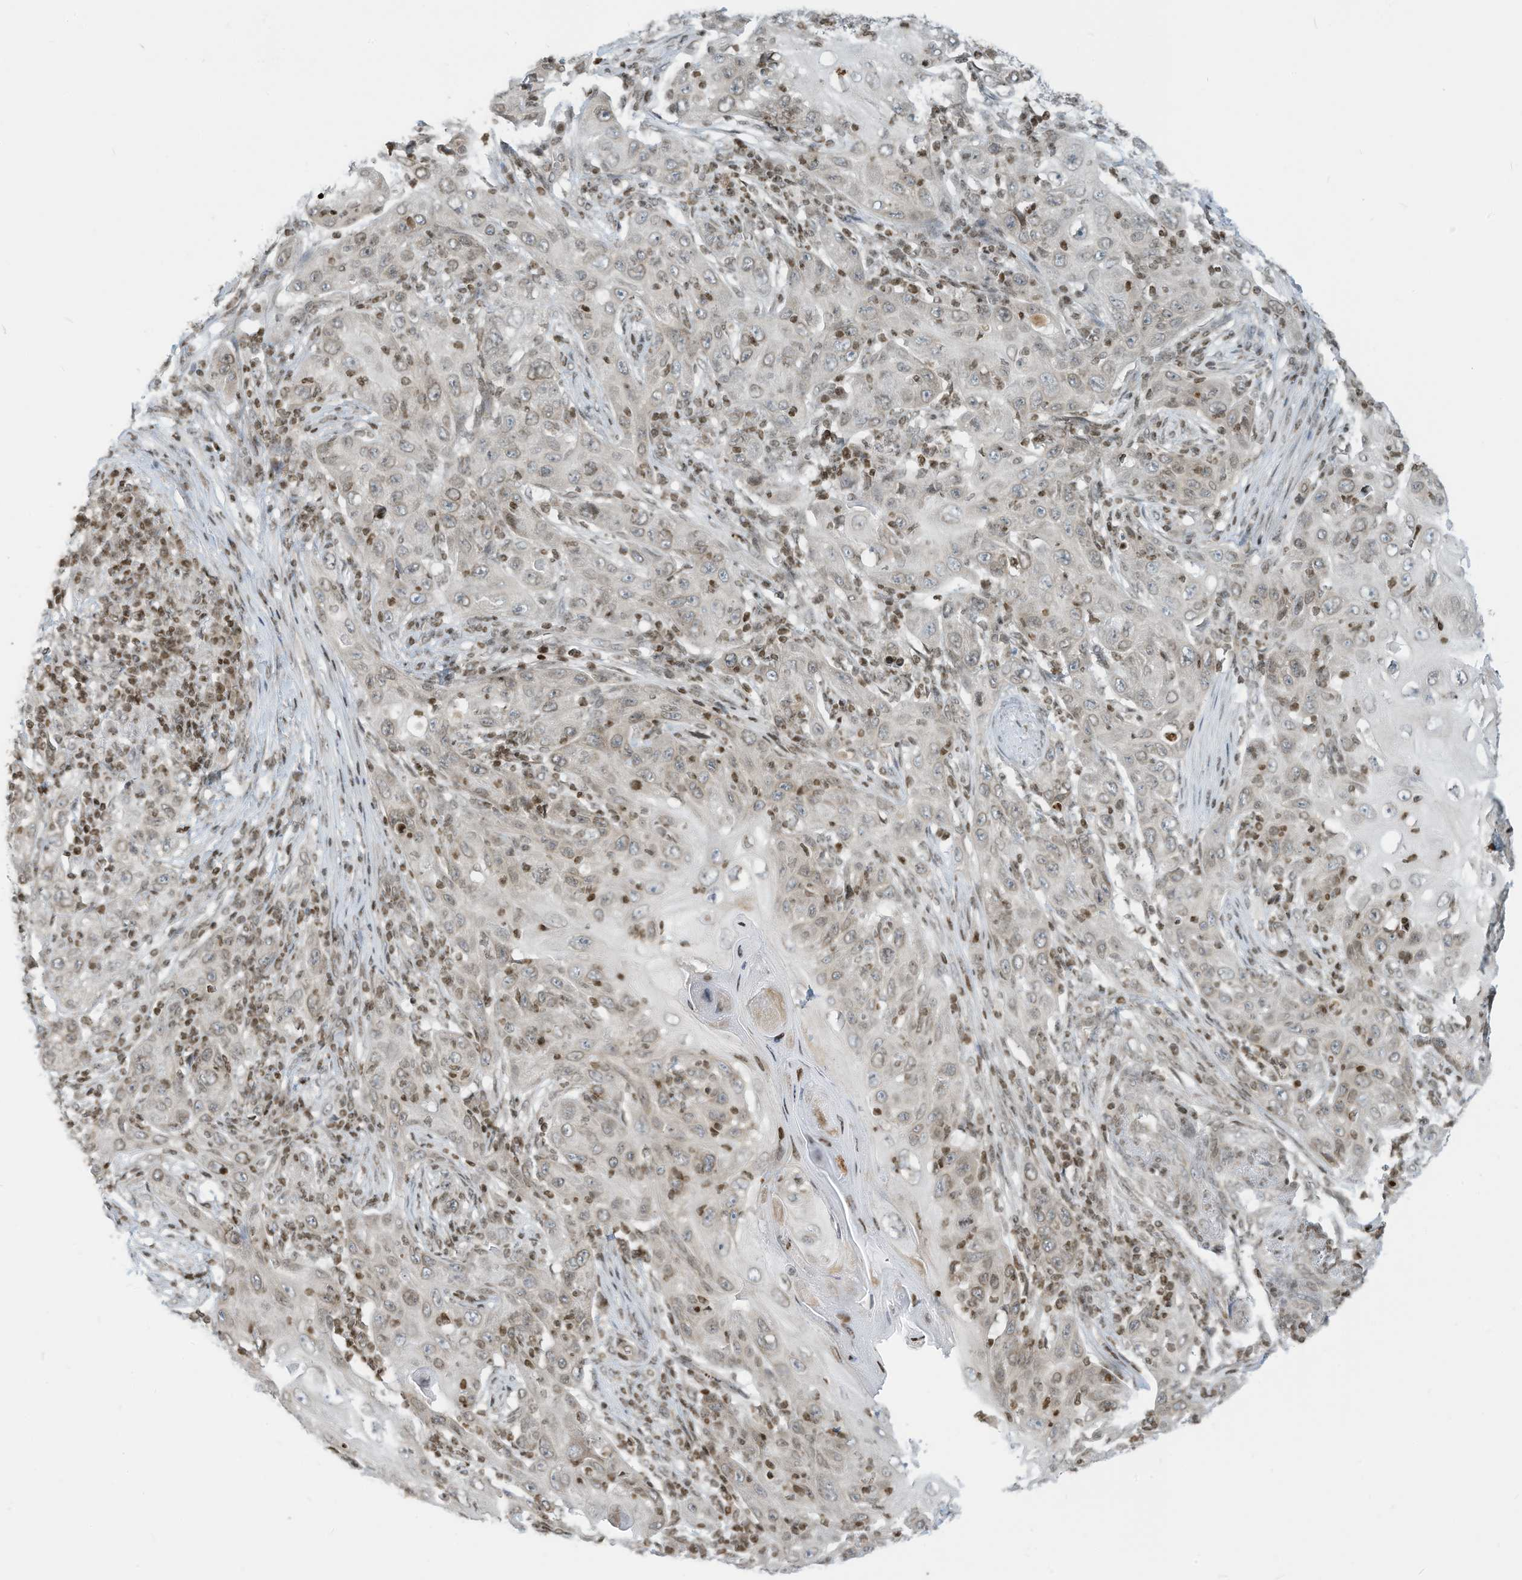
{"staining": {"intensity": "weak", "quantity": "<25%", "location": "nuclear"}, "tissue": "skin cancer", "cell_type": "Tumor cells", "image_type": "cancer", "snomed": [{"axis": "morphology", "description": "Squamous cell carcinoma, NOS"}, {"axis": "topography", "description": "Skin"}], "caption": "A photomicrograph of human skin squamous cell carcinoma is negative for staining in tumor cells.", "gene": "ADI1", "patient": {"sex": "female", "age": 88}}